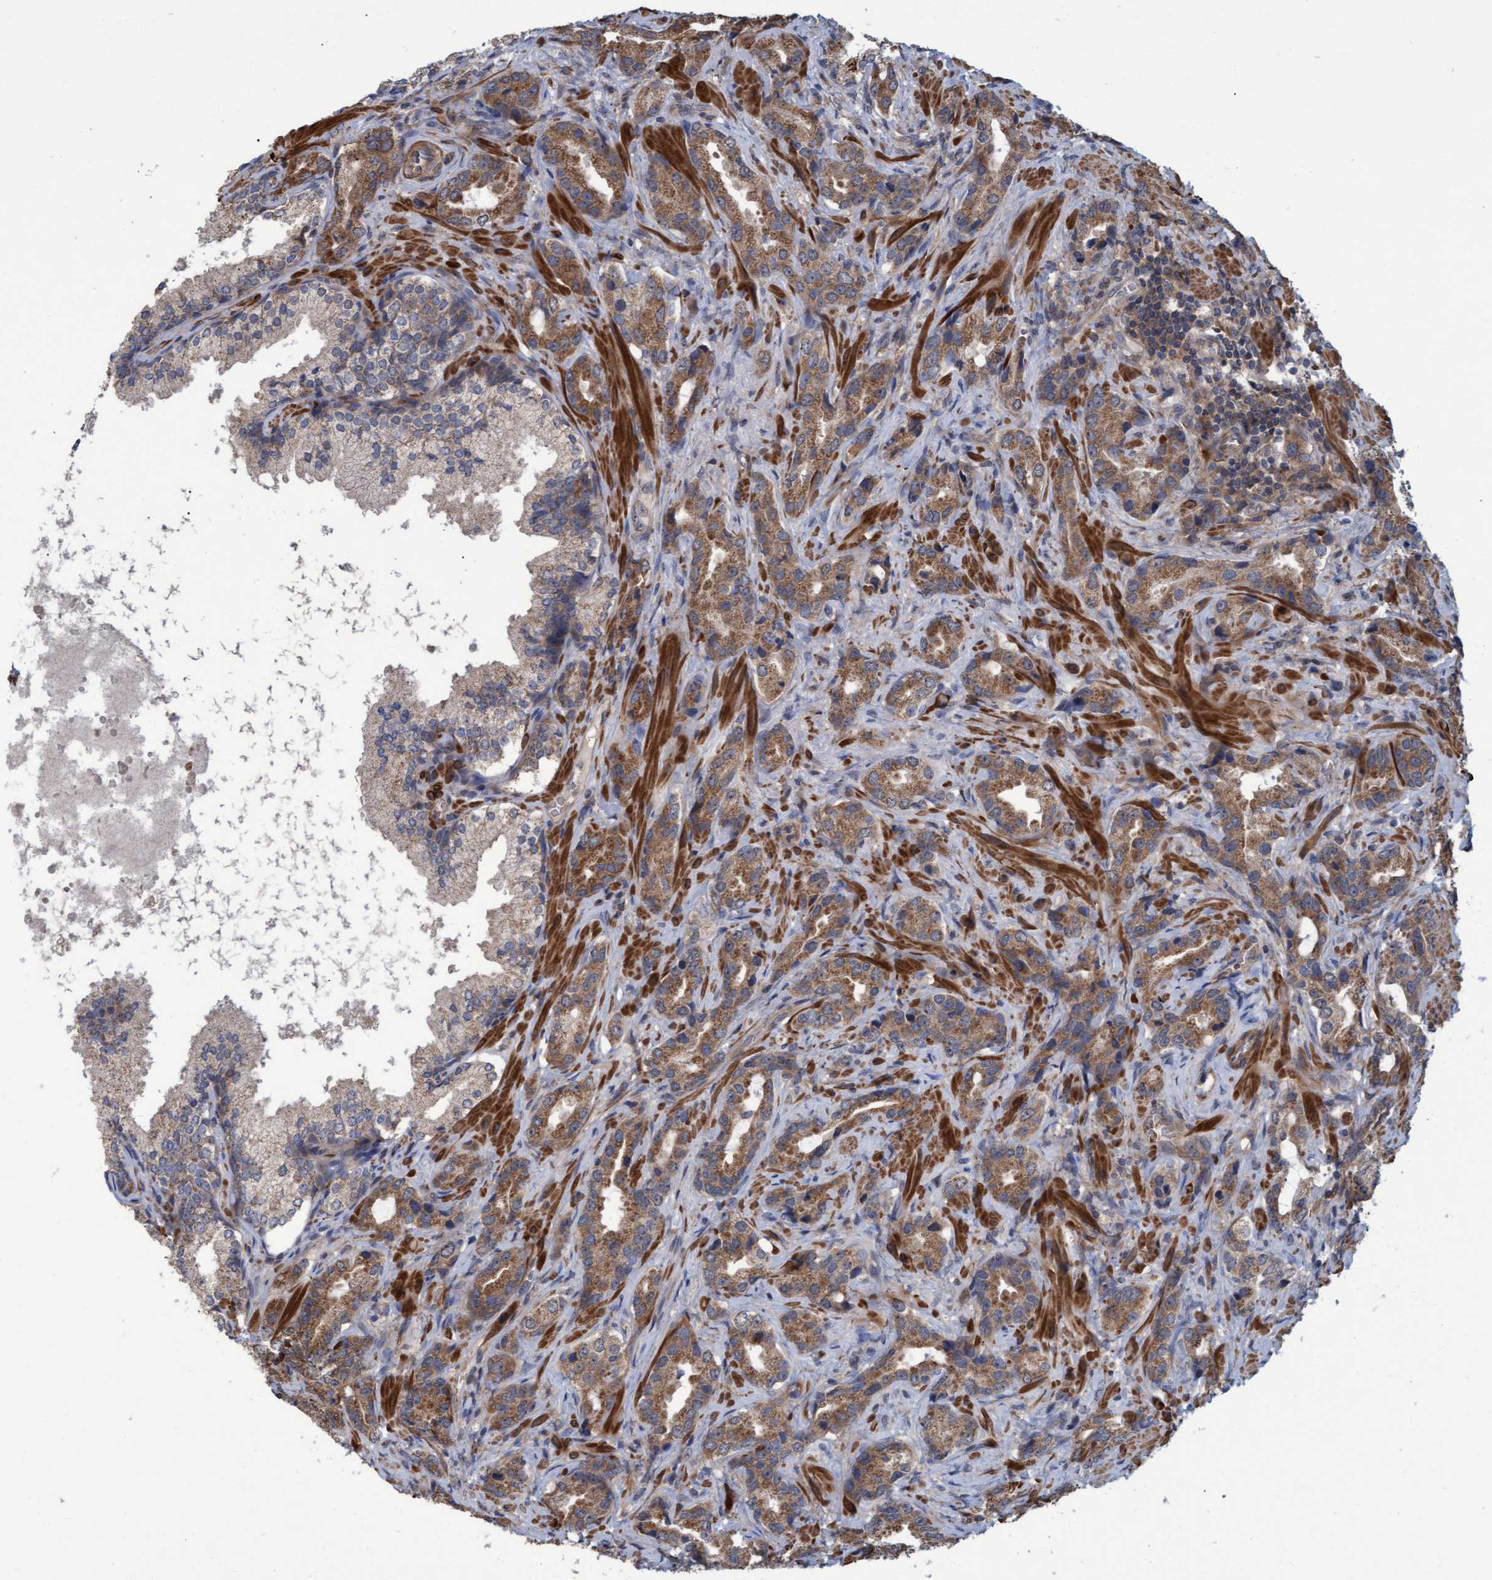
{"staining": {"intensity": "moderate", "quantity": ">75%", "location": "cytoplasmic/membranous"}, "tissue": "prostate cancer", "cell_type": "Tumor cells", "image_type": "cancer", "snomed": [{"axis": "morphology", "description": "Adenocarcinoma, High grade"}, {"axis": "topography", "description": "Prostate"}], "caption": "This is a micrograph of immunohistochemistry staining of high-grade adenocarcinoma (prostate), which shows moderate staining in the cytoplasmic/membranous of tumor cells.", "gene": "NAA15", "patient": {"sex": "male", "age": 63}}